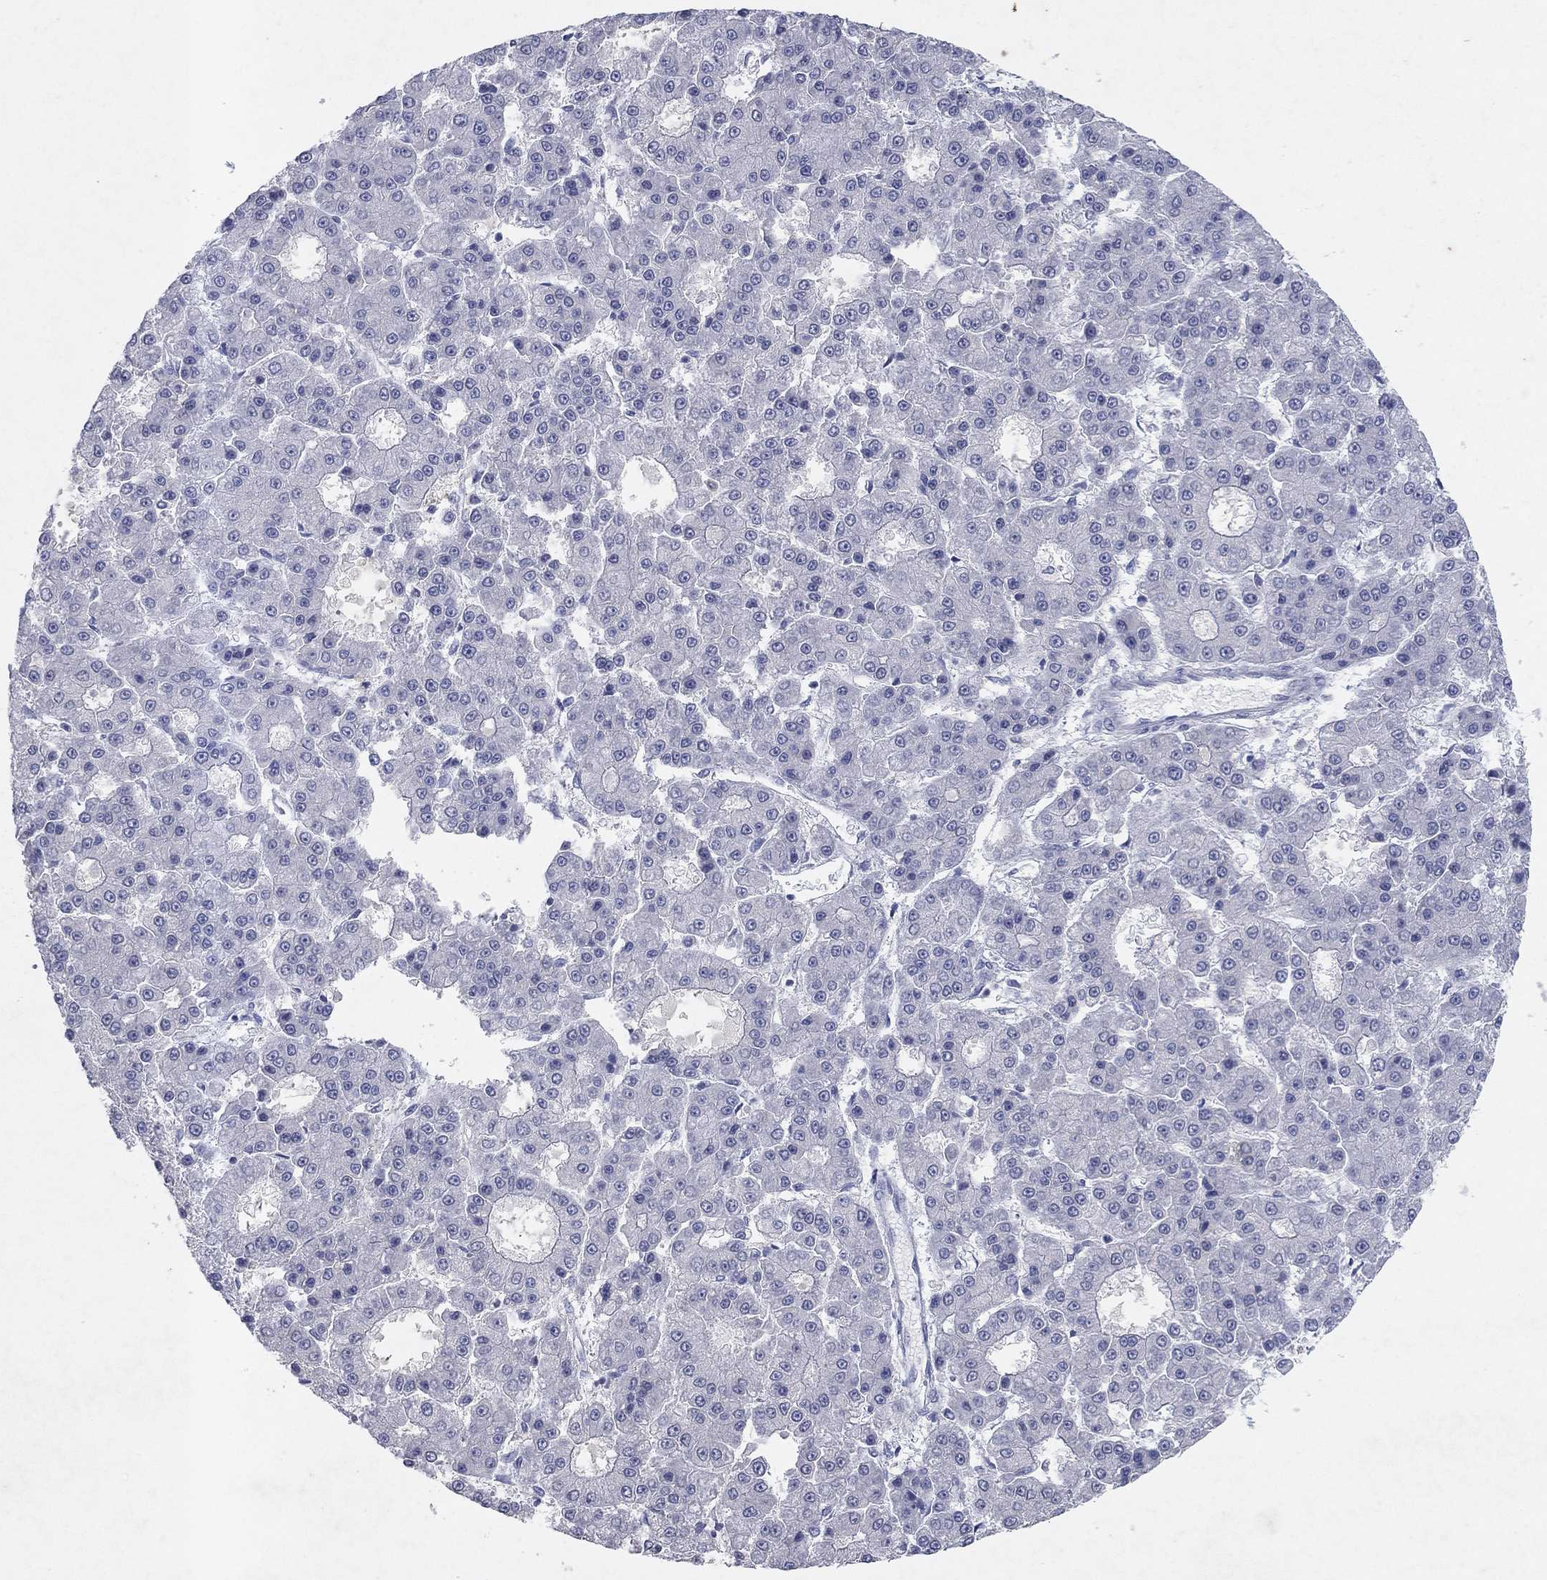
{"staining": {"intensity": "negative", "quantity": "none", "location": "none"}, "tissue": "liver cancer", "cell_type": "Tumor cells", "image_type": "cancer", "snomed": [{"axis": "morphology", "description": "Carcinoma, Hepatocellular, NOS"}, {"axis": "topography", "description": "Liver"}], "caption": "This is an IHC histopathology image of hepatocellular carcinoma (liver). There is no positivity in tumor cells.", "gene": "KRT40", "patient": {"sex": "male", "age": 70}}